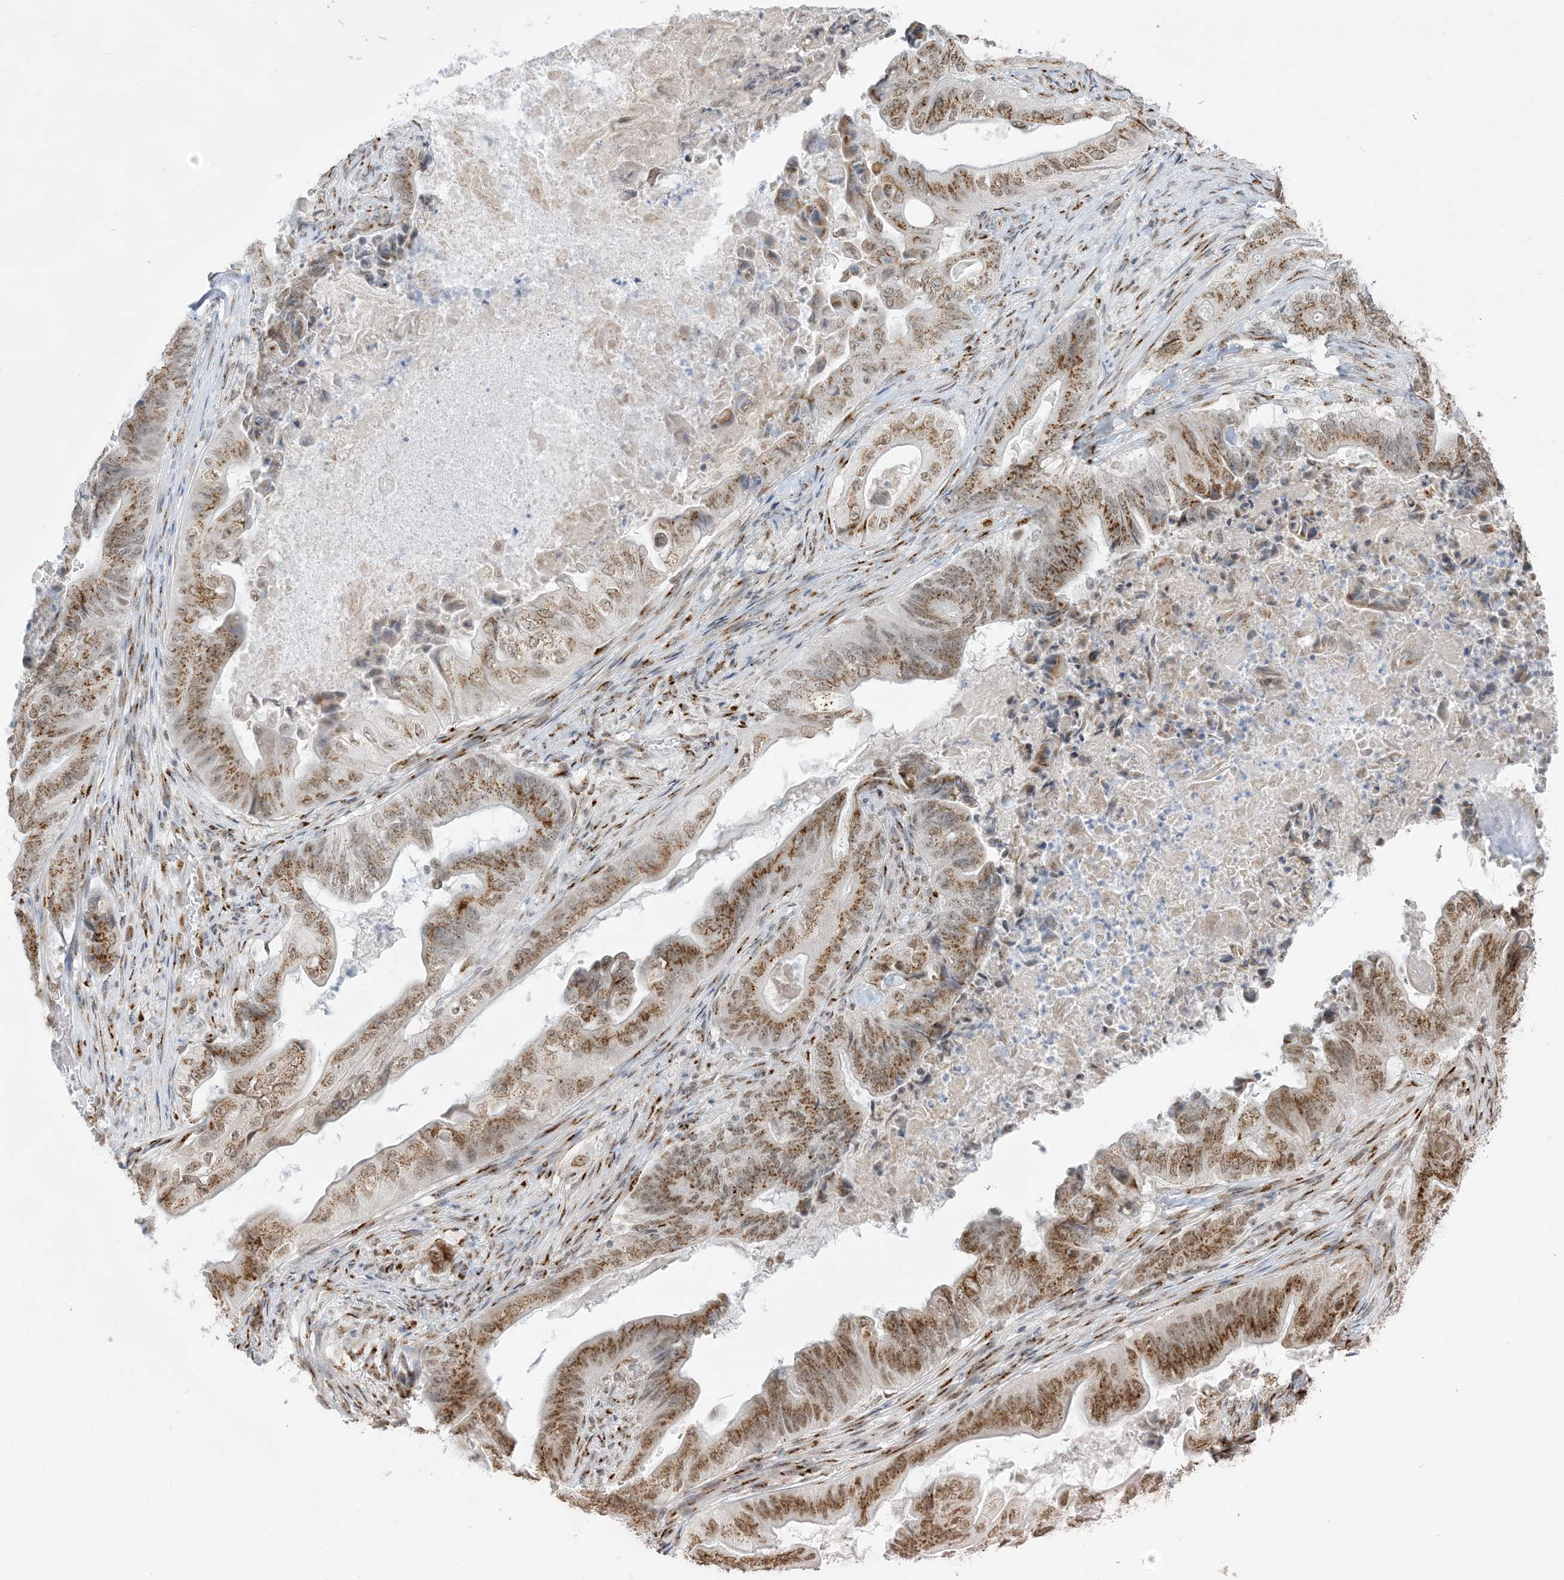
{"staining": {"intensity": "moderate", "quantity": ">75%", "location": "cytoplasmic/membranous,nuclear"}, "tissue": "stomach cancer", "cell_type": "Tumor cells", "image_type": "cancer", "snomed": [{"axis": "morphology", "description": "Adenocarcinoma, NOS"}, {"axis": "topography", "description": "Stomach"}], "caption": "Immunohistochemical staining of human stomach cancer (adenocarcinoma) demonstrates medium levels of moderate cytoplasmic/membranous and nuclear protein positivity in approximately >75% of tumor cells. (brown staining indicates protein expression, while blue staining denotes nuclei).", "gene": "GPR107", "patient": {"sex": "female", "age": 73}}